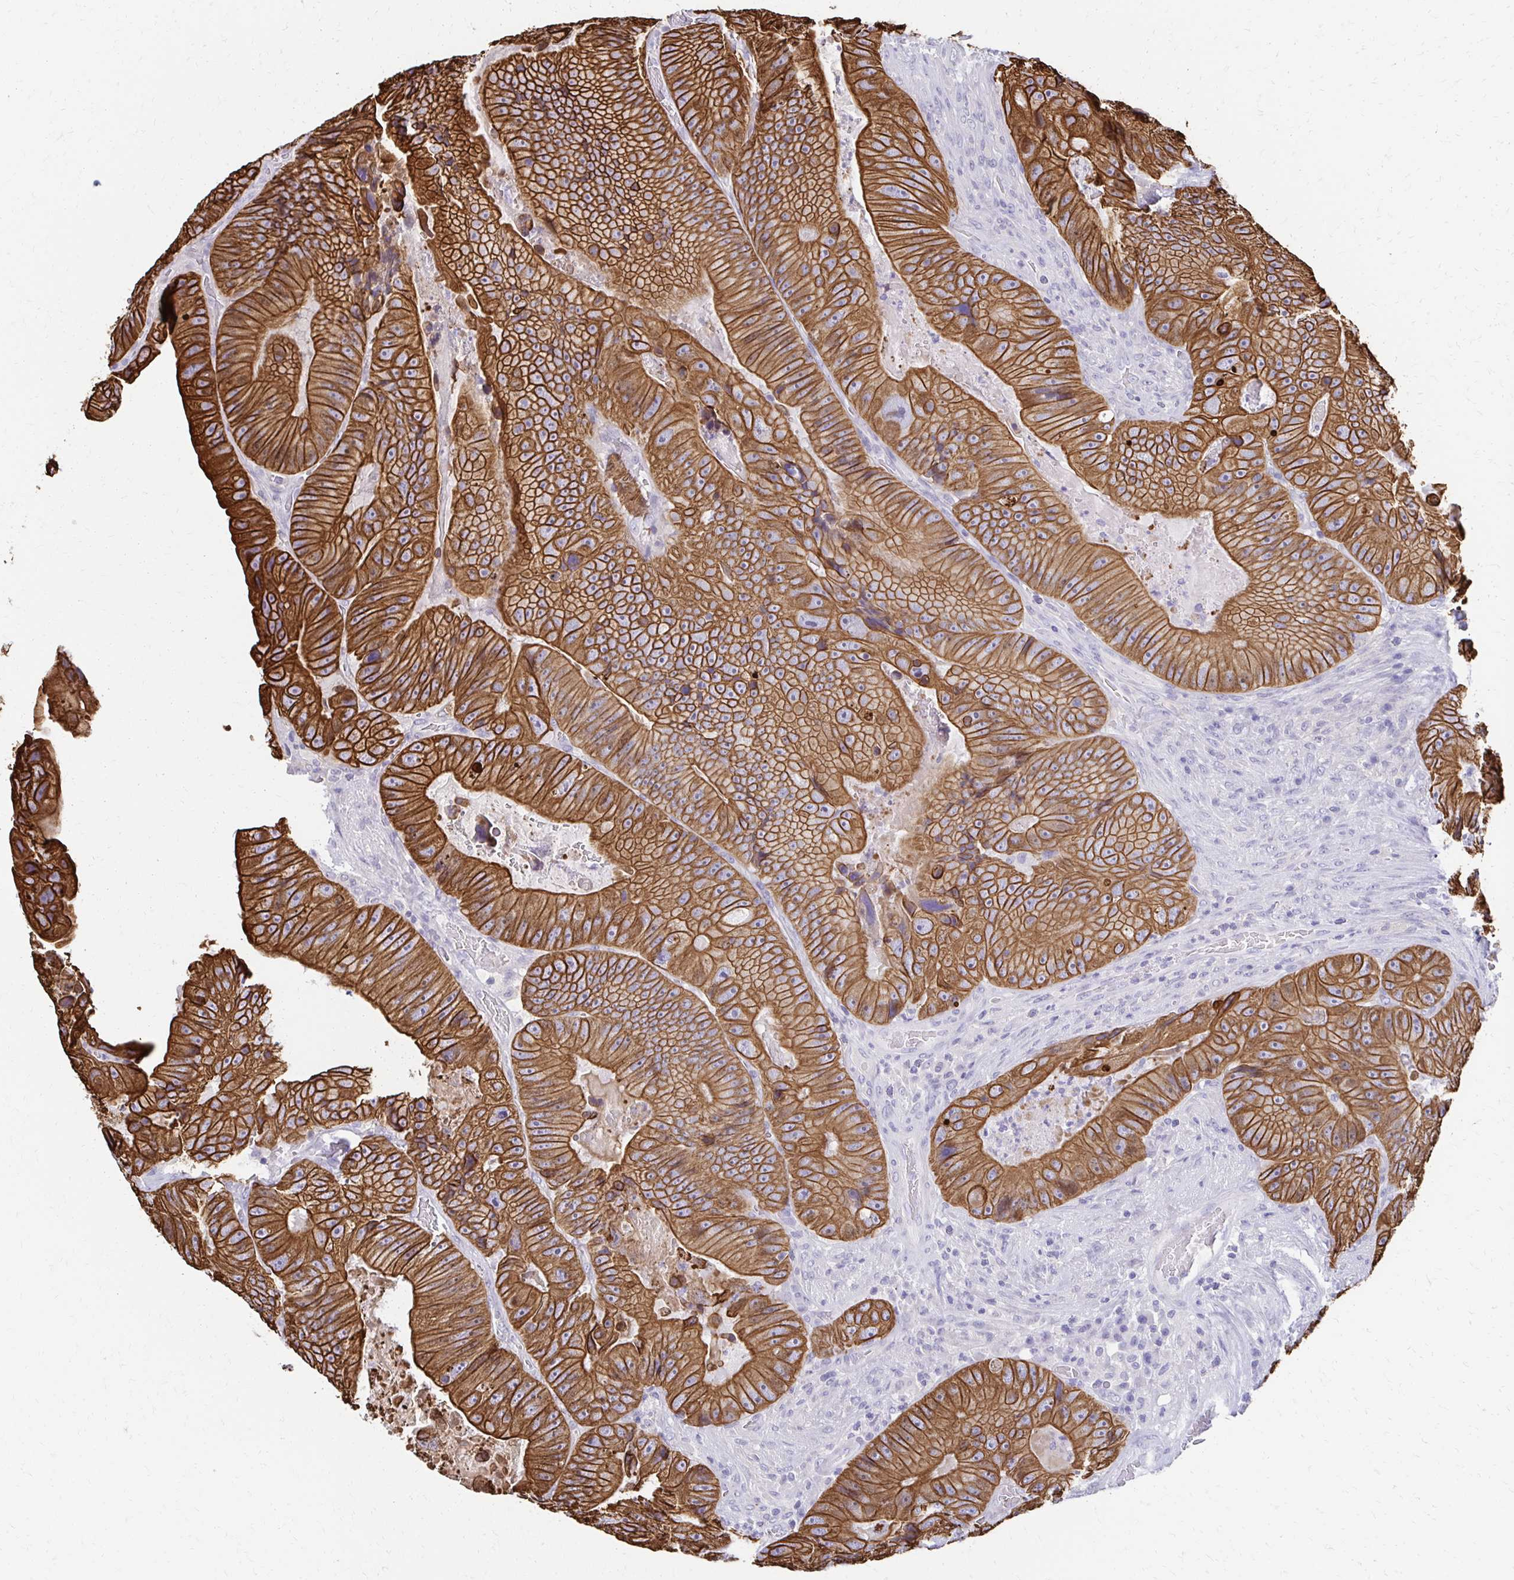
{"staining": {"intensity": "strong", "quantity": ">75%", "location": "cytoplasmic/membranous"}, "tissue": "colorectal cancer", "cell_type": "Tumor cells", "image_type": "cancer", "snomed": [{"axis": "morphology", "description": "Adenocarcinoma, NOS"}, {"axis": "topography", "description": "Colon"}], "caption": "Protein staining of colorectal cancer (adenocarcinoma) tissue demonstrates strong cytoplasmic/membranous positivity in about >75% of tumor cells.", "gene": "C1QTNF2", "patient": {"sex": "female", "age": 86}}